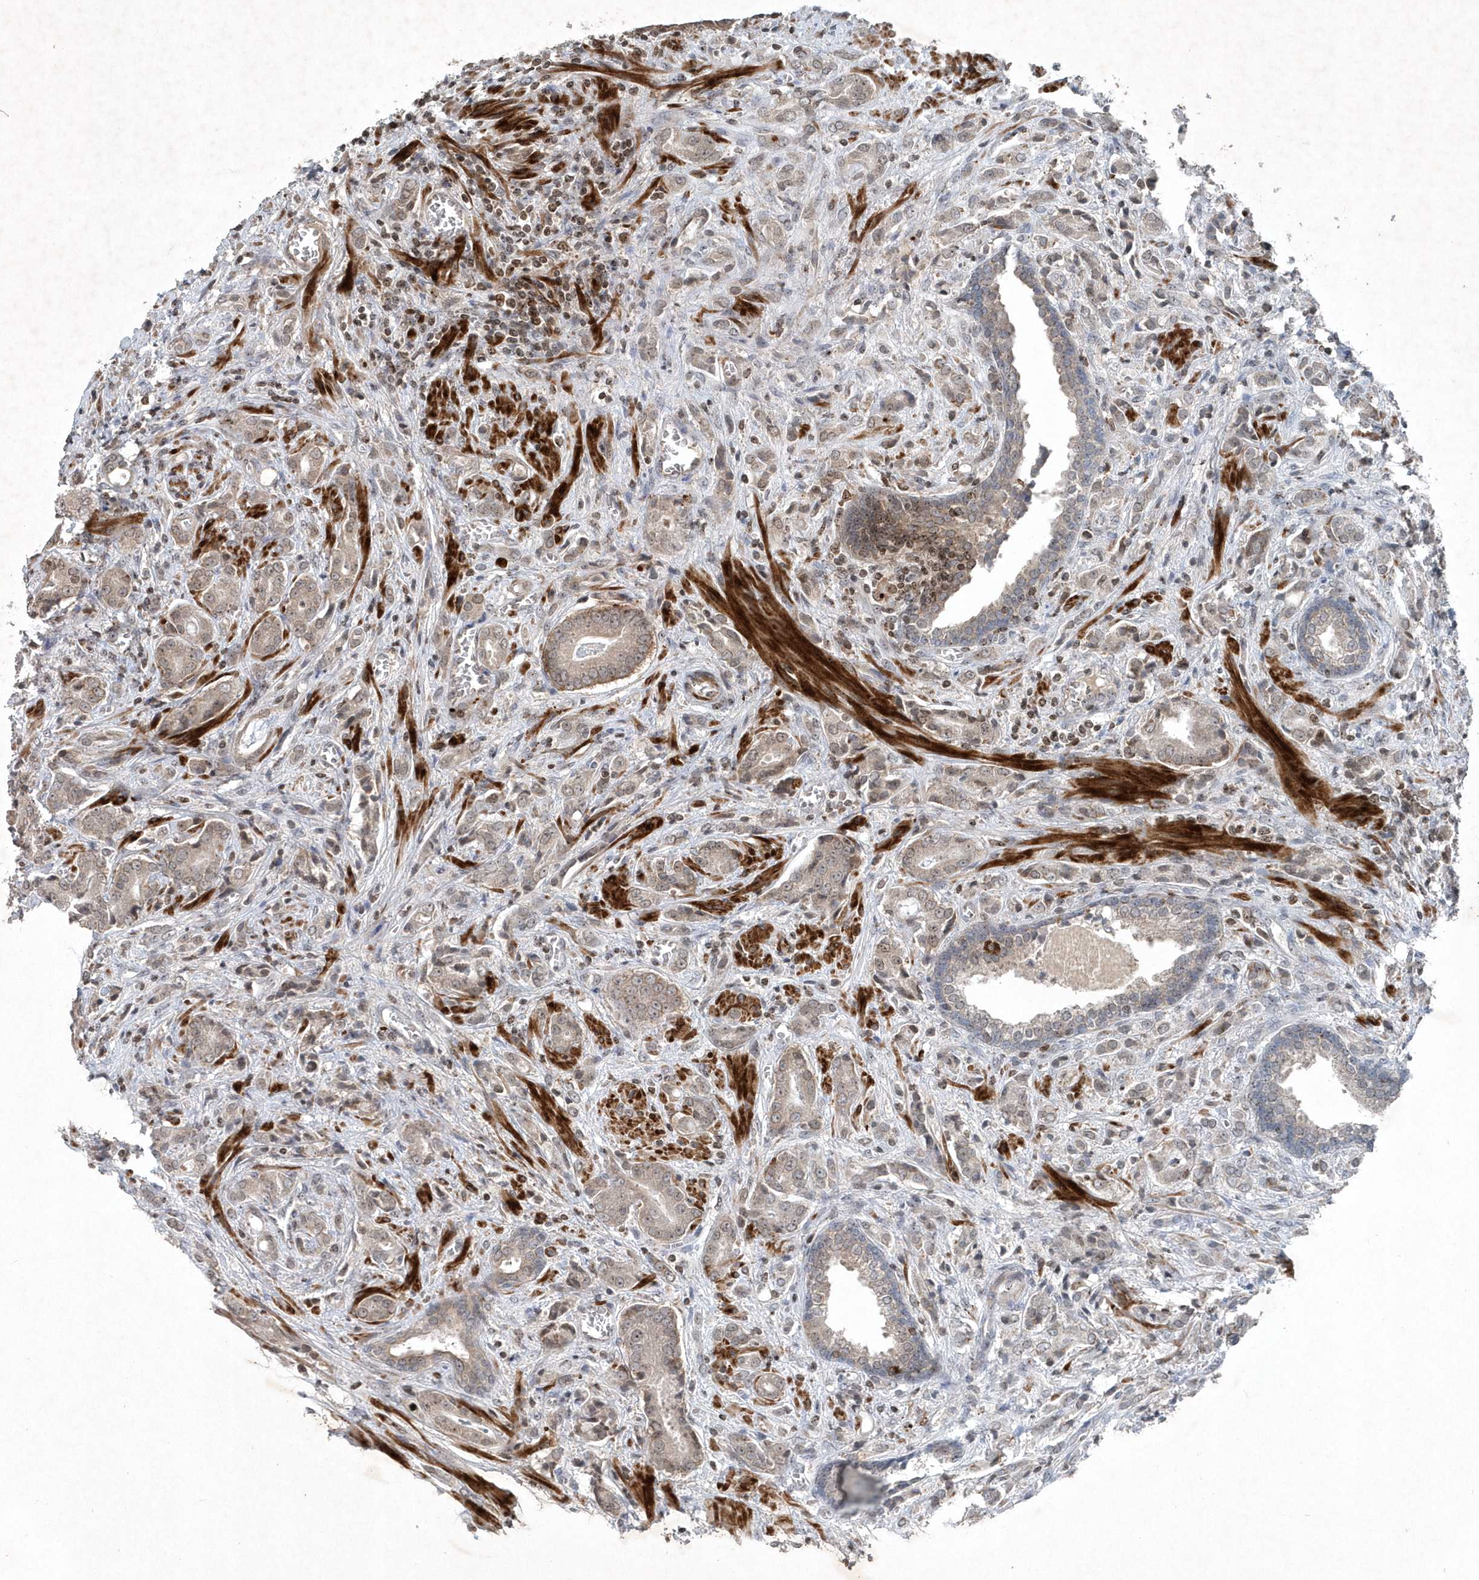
{"staining": {"intensity": "weak", "quantity": "25%-75%", "location": "cytoplasmic/membranous,nuclear"}, "tissue": "prostate cancer", "cell_type": "Tumor cells", "image_type": "cancer", "snomed": [{"axis": "morphology", "description": "Adenocarcinoma, High grade"}, {"axis": "topography", "description": "Prostate"}], "caption": "A histopathology image of human prostate high-grade adenocarcinoma stained for a protein reveals weak cytoplasmic/membranous and nuclear brown staining in tumor cells. The protein of interest is shown in brown color, while the nuclei are stained blue.", "gene": "QTRT2", "patient": {"sex": "male", "age": 57}}